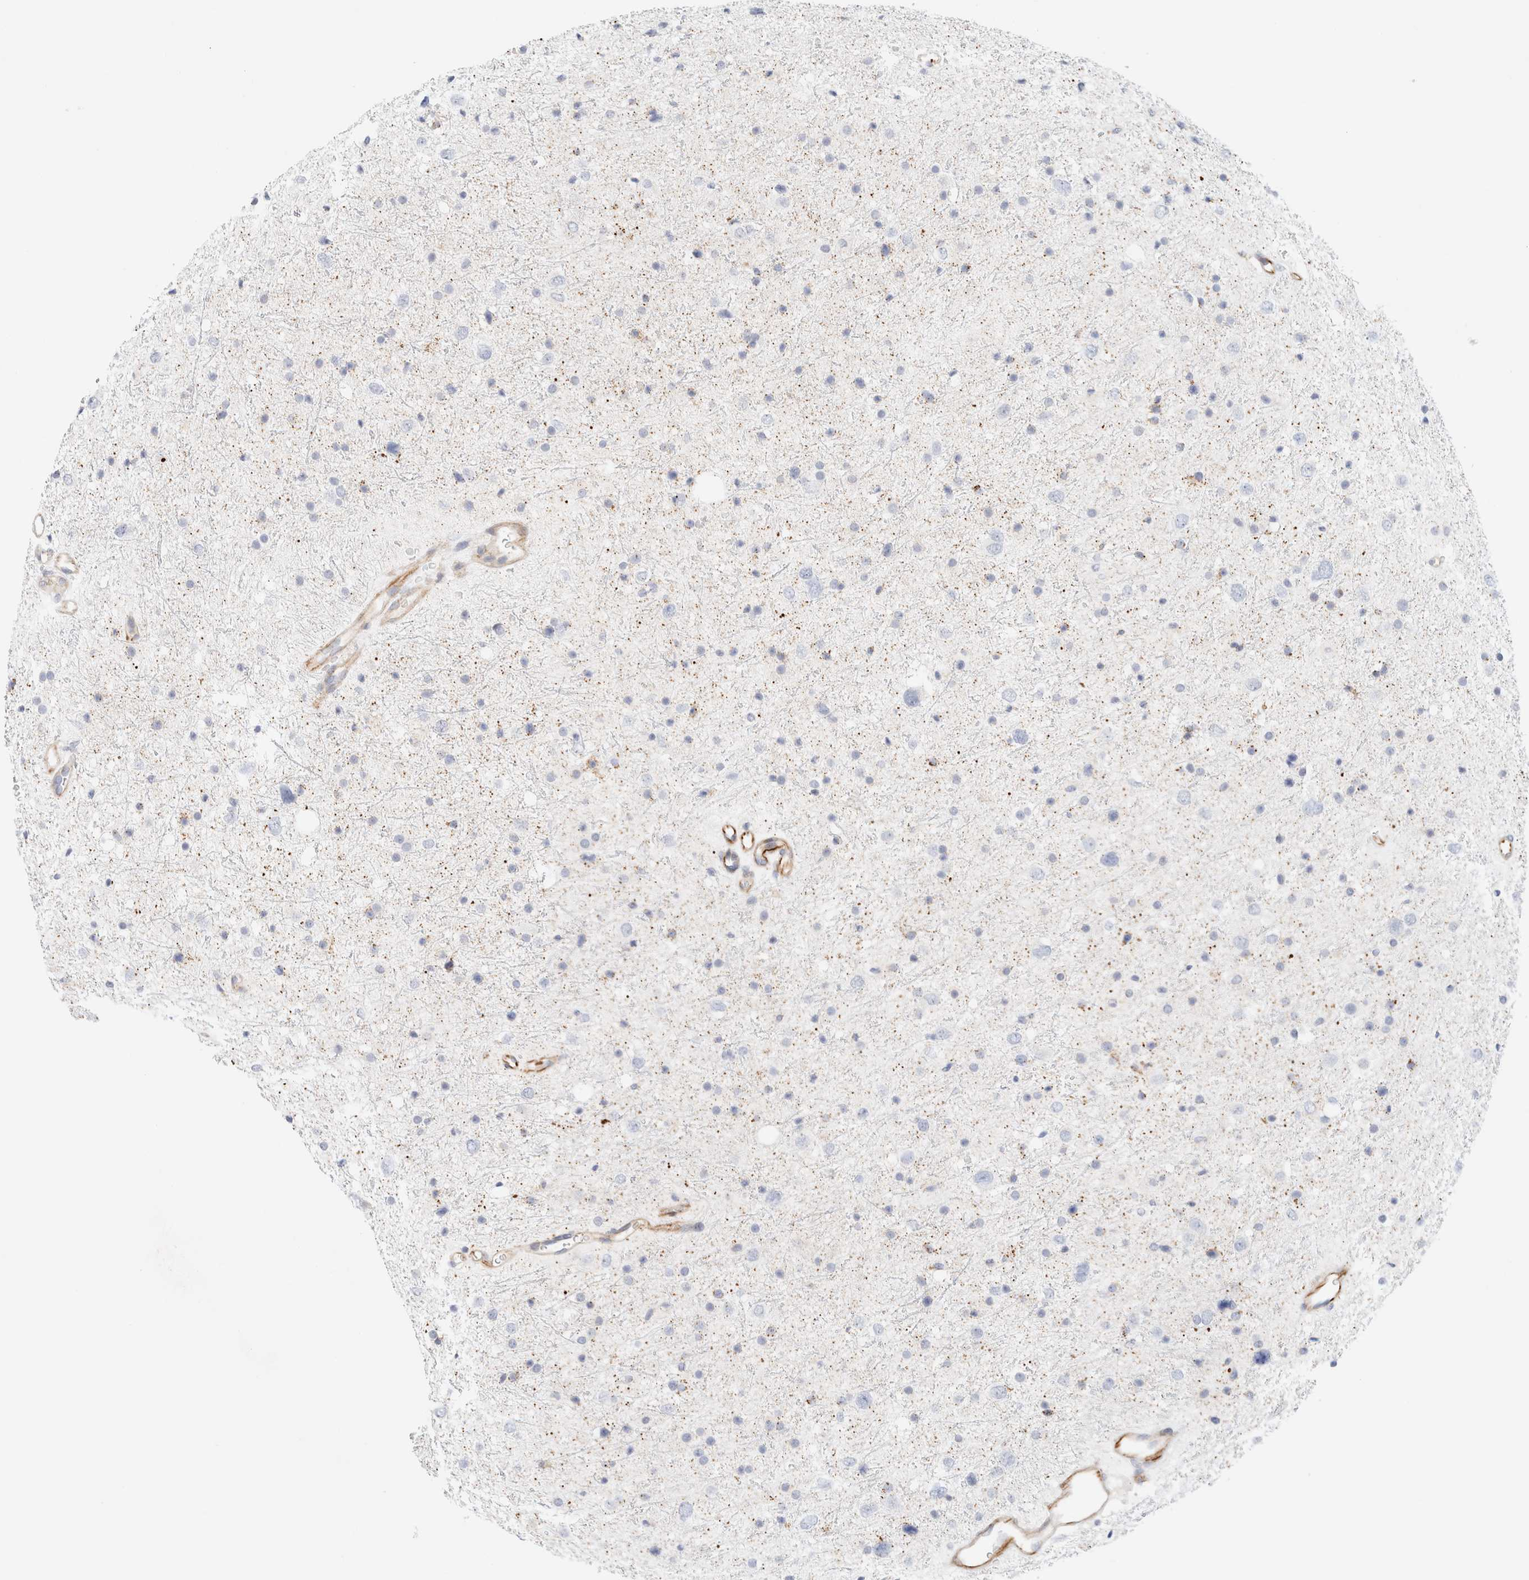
{"staining": {"intensity": "negative", "quantity": "none", "location": "none"}, "tissue": "glioma", "cell_type": "Tumor cells", "image_type": "cancer", "snomed": [{"axis": "morphology", "description": "Glioma, malignant, Low grade"}, {"axis": "topography", "description": "Brain"}], "caption": "High magnification brightfield microscopy of glioma stained with DAB (brown) and counterstained with hematoxylin (blue): tumor cells show no significant staining.", "gene": "SLC25A48", "patient": {"sex": "female", "age": 37}}